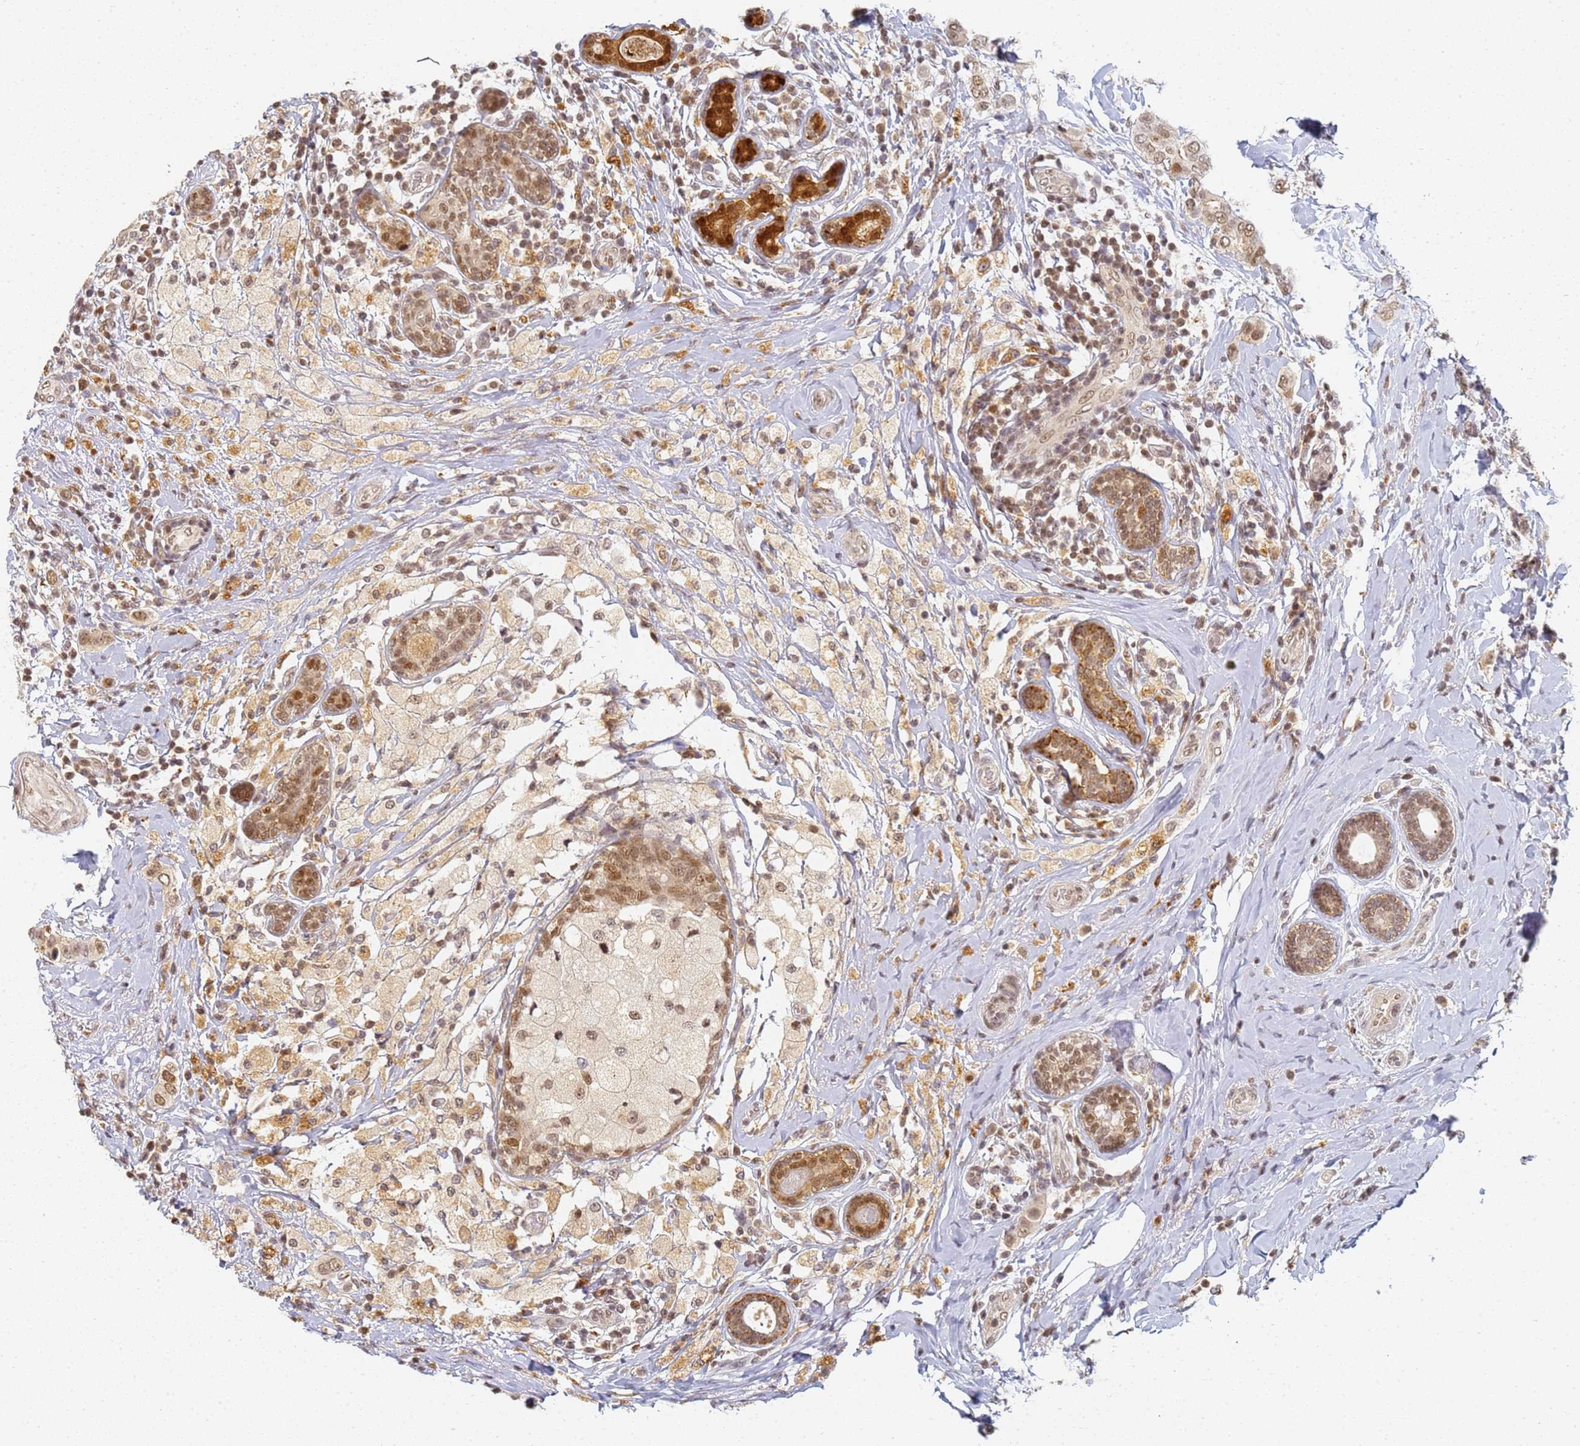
{"staining": {"intensity": "moderate", "quantity": ">75%", "location": "nuclear"}, "tissue": "breast cancer", "cell_type": "Tumor cells", "image_type": "cancer", "snomed": [{"axis": "morphology", "description": "Lobular carcinoma"}, {"axis": "topography", "description": "Breast"}], "caption": "Brown immunohistochemical staining in human lobular carcinoma (breast) reveals moderate nuclear expression in about >75% of tumor cells. Using DAB (3,3'-diaminobenzidine) (brown) and hematoxylin (blue) stains, captured at high magnification using brightfield microscopy.", "gene": "HMCES", "patient": {"sex": "female", "age": 51}}